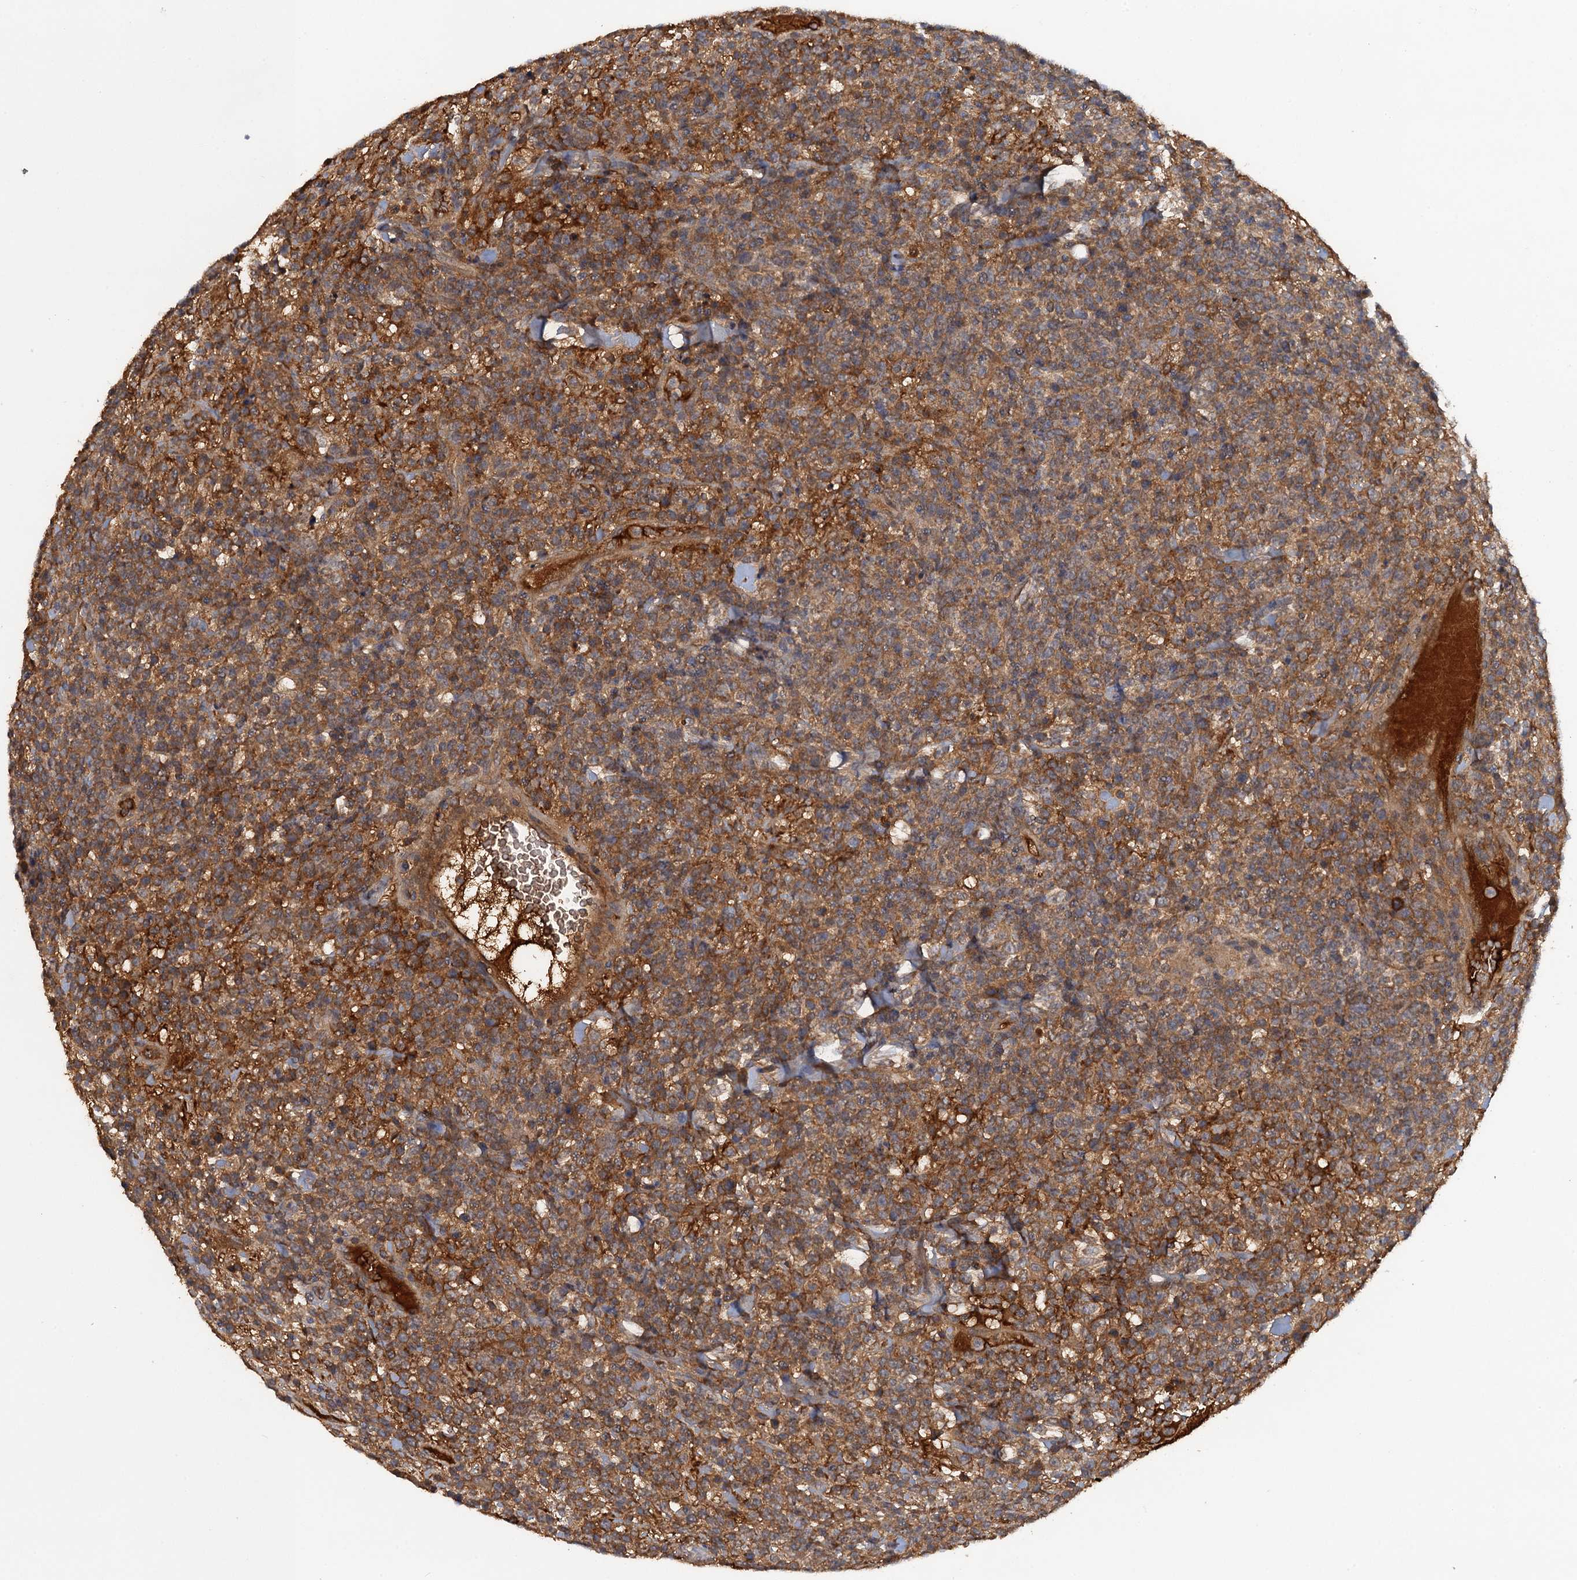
{"staining": {"intensity": "moderate", "quantity": ">75%", "location": "cytoplasmic/membranous"}, "tissue": "lymphoma", "cell_type": "Tumor cells", "image_type": "cancer", "snomed": [{"axis": "morphology", "description": "Malignant lymphoma, non-Hodgkin's type, High grade"}, {"axis": "topography", "description": "Colon"}], "caption": "Protein expression analysis of human lymphoma reveals moderate cytoplasmic/membranous positivity in about >75% of tumor cells.", "gene": "HAPLN3", "patient": {"sex": "female", "age": 53}}